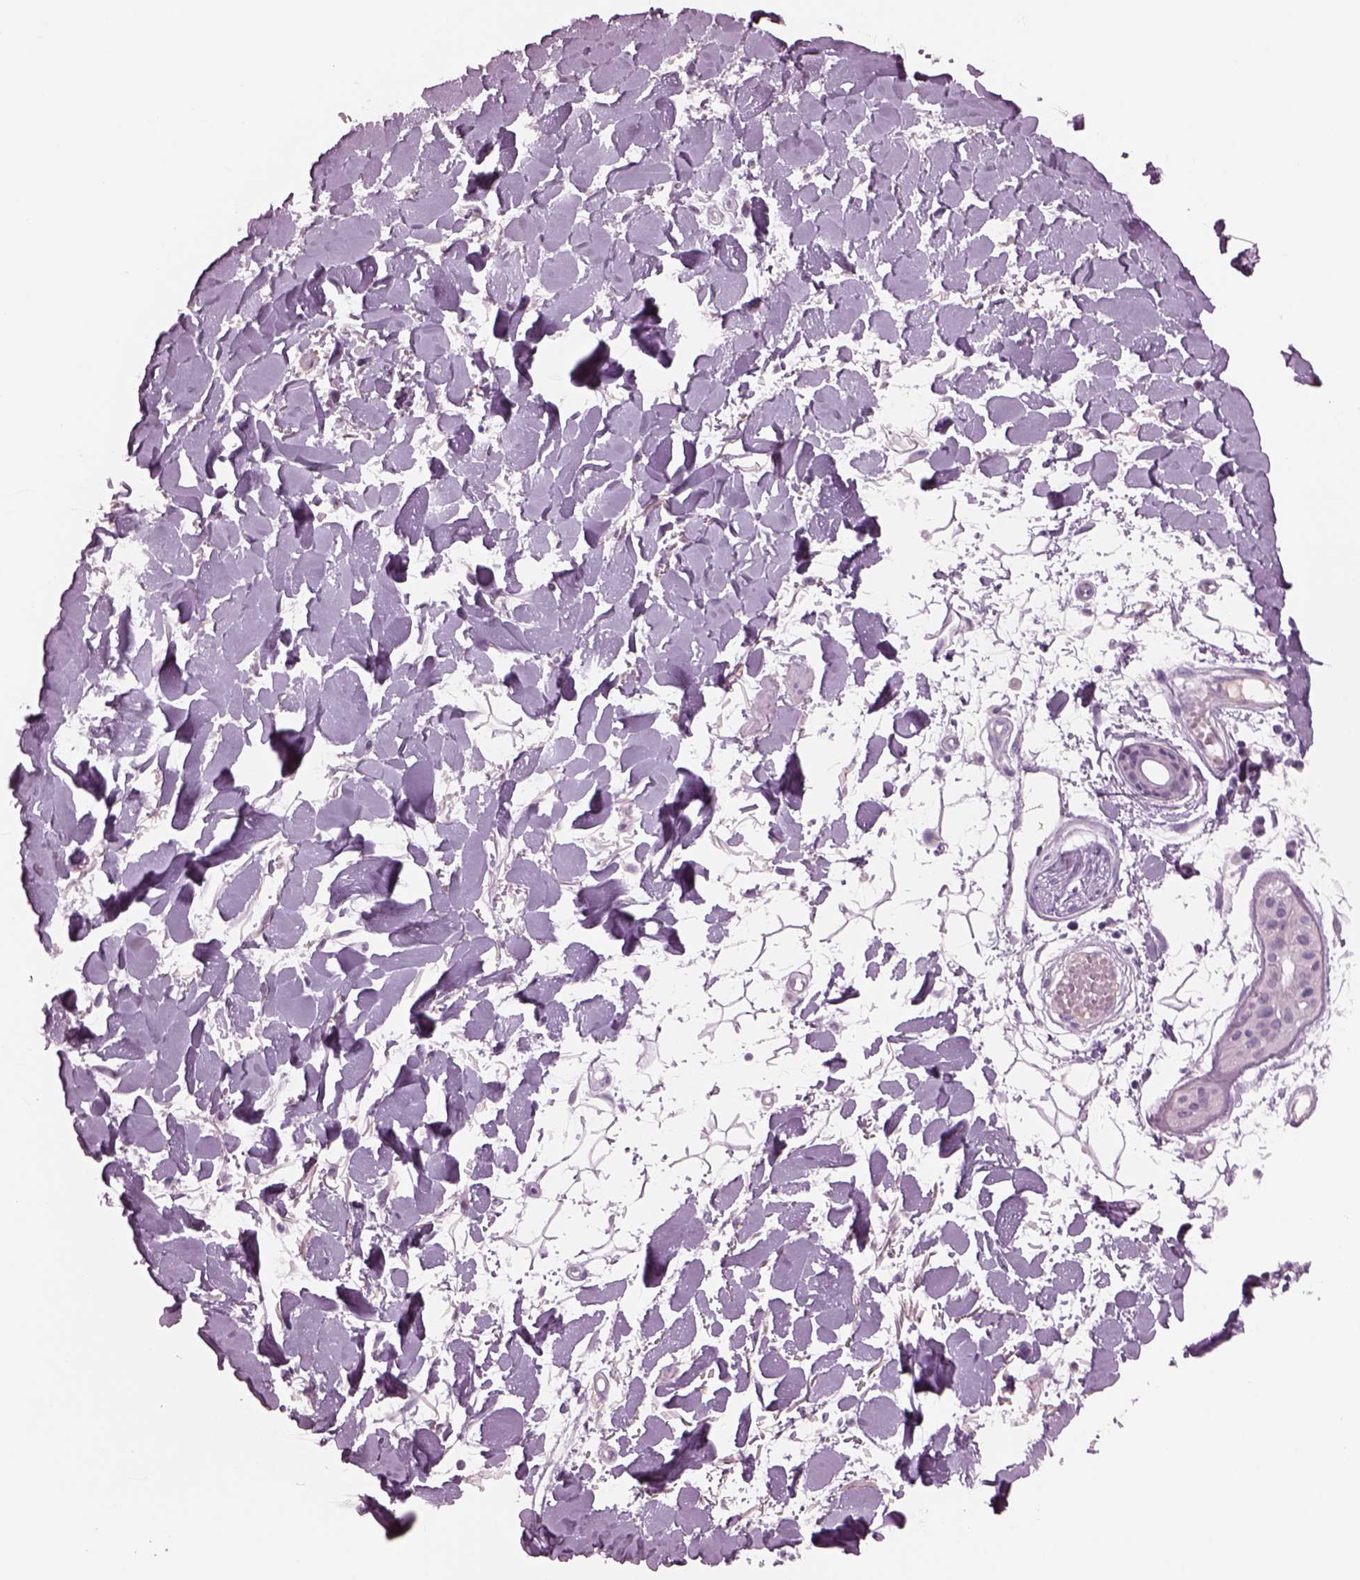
{"staining": {"intensity": "negative", "quantity": "none", "location": "none"}, "tissue": "skin cancer", "cell_type": "Tumor cells", "image_type": "cancer", "snomed": [{"axis": "morphology", "description": "Squamous cell carcinoma, NOS"}, {"axis": "topography", "description": "Skin"}, {"axis": "topography", "description": "Vulva"}], "caption": "Tumor cells are negative for protein expression in human skin cancer (squamous cell carcinoma).", "gene": "CYLC1", "patient": {"sex": "female", "age": 75}}